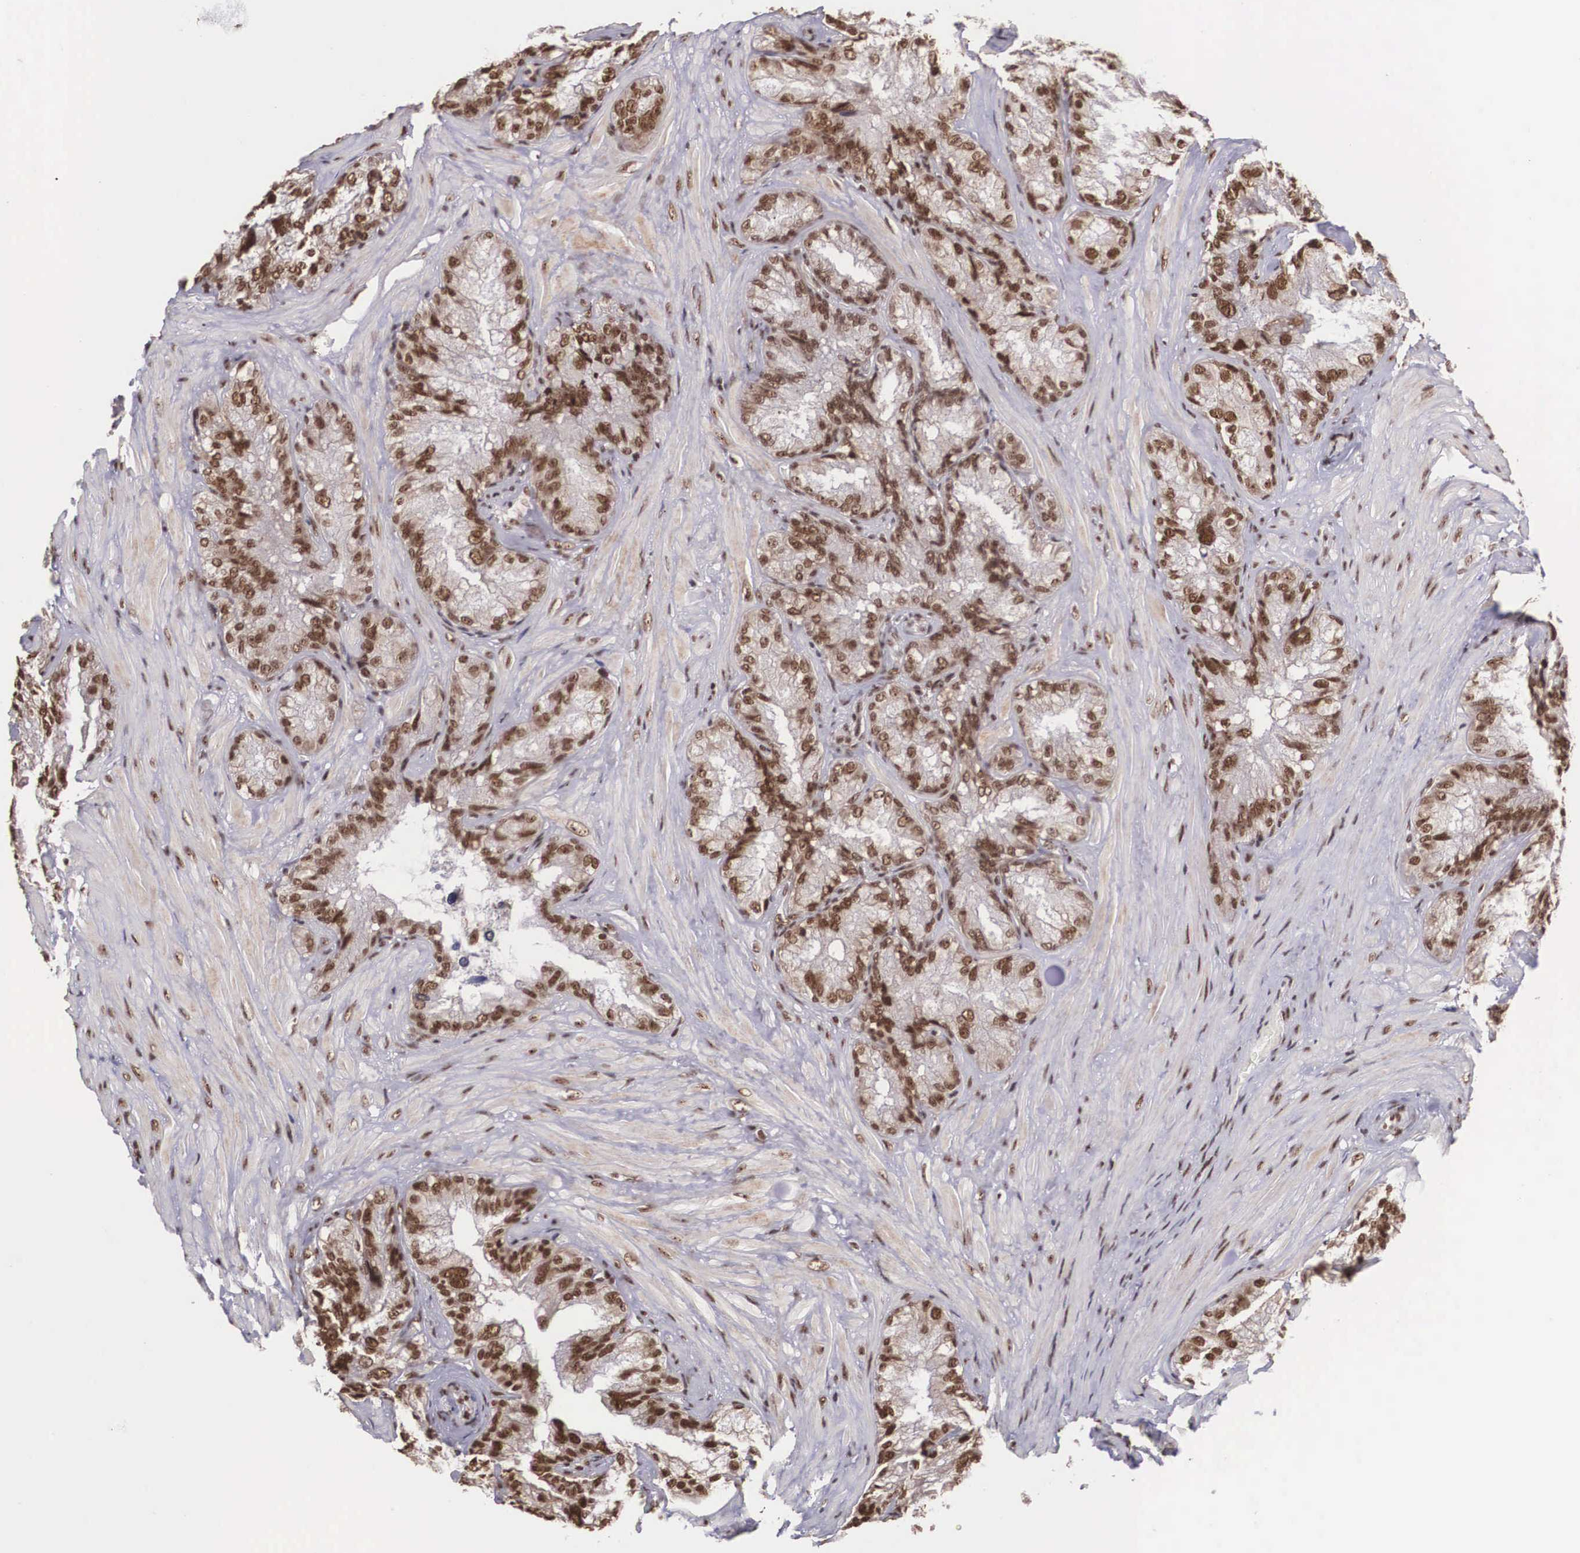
{"staining": {"intensity": "moderate", "quantity": ">75%", "location": "cytoplasmic/membranous,nuclear"}, "tissue": "seminal vesicle", "cell_type": "Glandular cells", "image_type": "normal", "snomed": [{"axis": "morphology", "description": "Normal tissue, NOS"}, {"axis": "topography", "description": "Seminal veicle"}], "caption": "Immunohistochemistry (IHC) of normal human seminal vesicle displays medium levels of moderate cytoplasmic/membranous,nuclear staining in about >75% of glandular cells.", "gene": "POLR2F", "patient": {"sex": "male", "age": 69}}